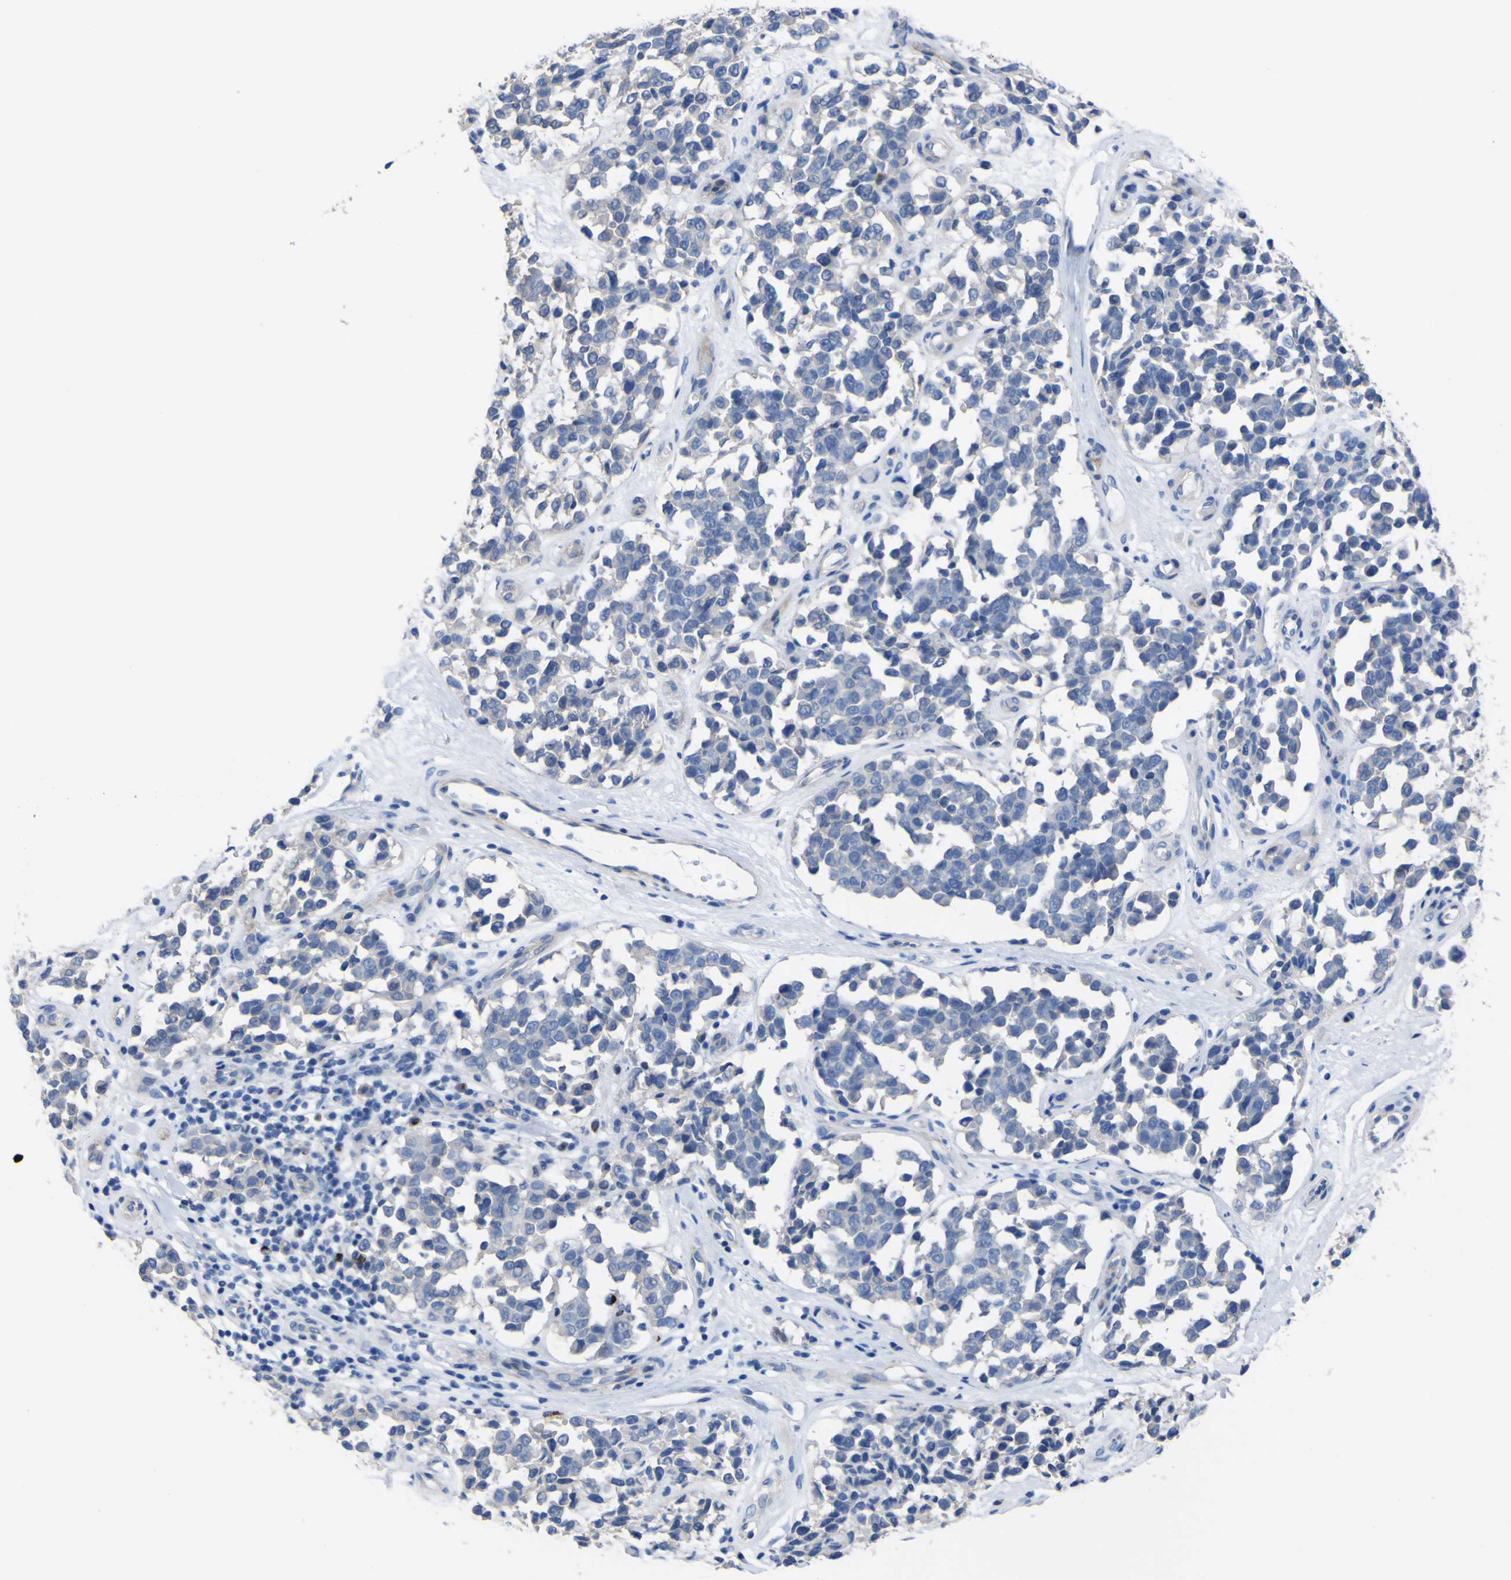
{"staining": {"intensity": "negative", "quantity": "none", "location": "none"}, "tissue": "melanoma", "cell_type": "Tumor cells", "image_type": "cancer", "snomed": [{"axis": "morphology", "description": "Malignant melanoma, NOS"}, {"axis": "topography", "description": "Skin"}], "caption": "This photomicrograph is of malignant melanoma stained with immunohistochemistry to label a protein in brown with the nuclei are counter-stained blue. There is no positivity in tumor cells. The staining is performed using DAB brown chromogen with nuclei counter-stained in using hematoxylin.", "gene": "AGO4", "patient": {"sex": "female", "age": 64}}